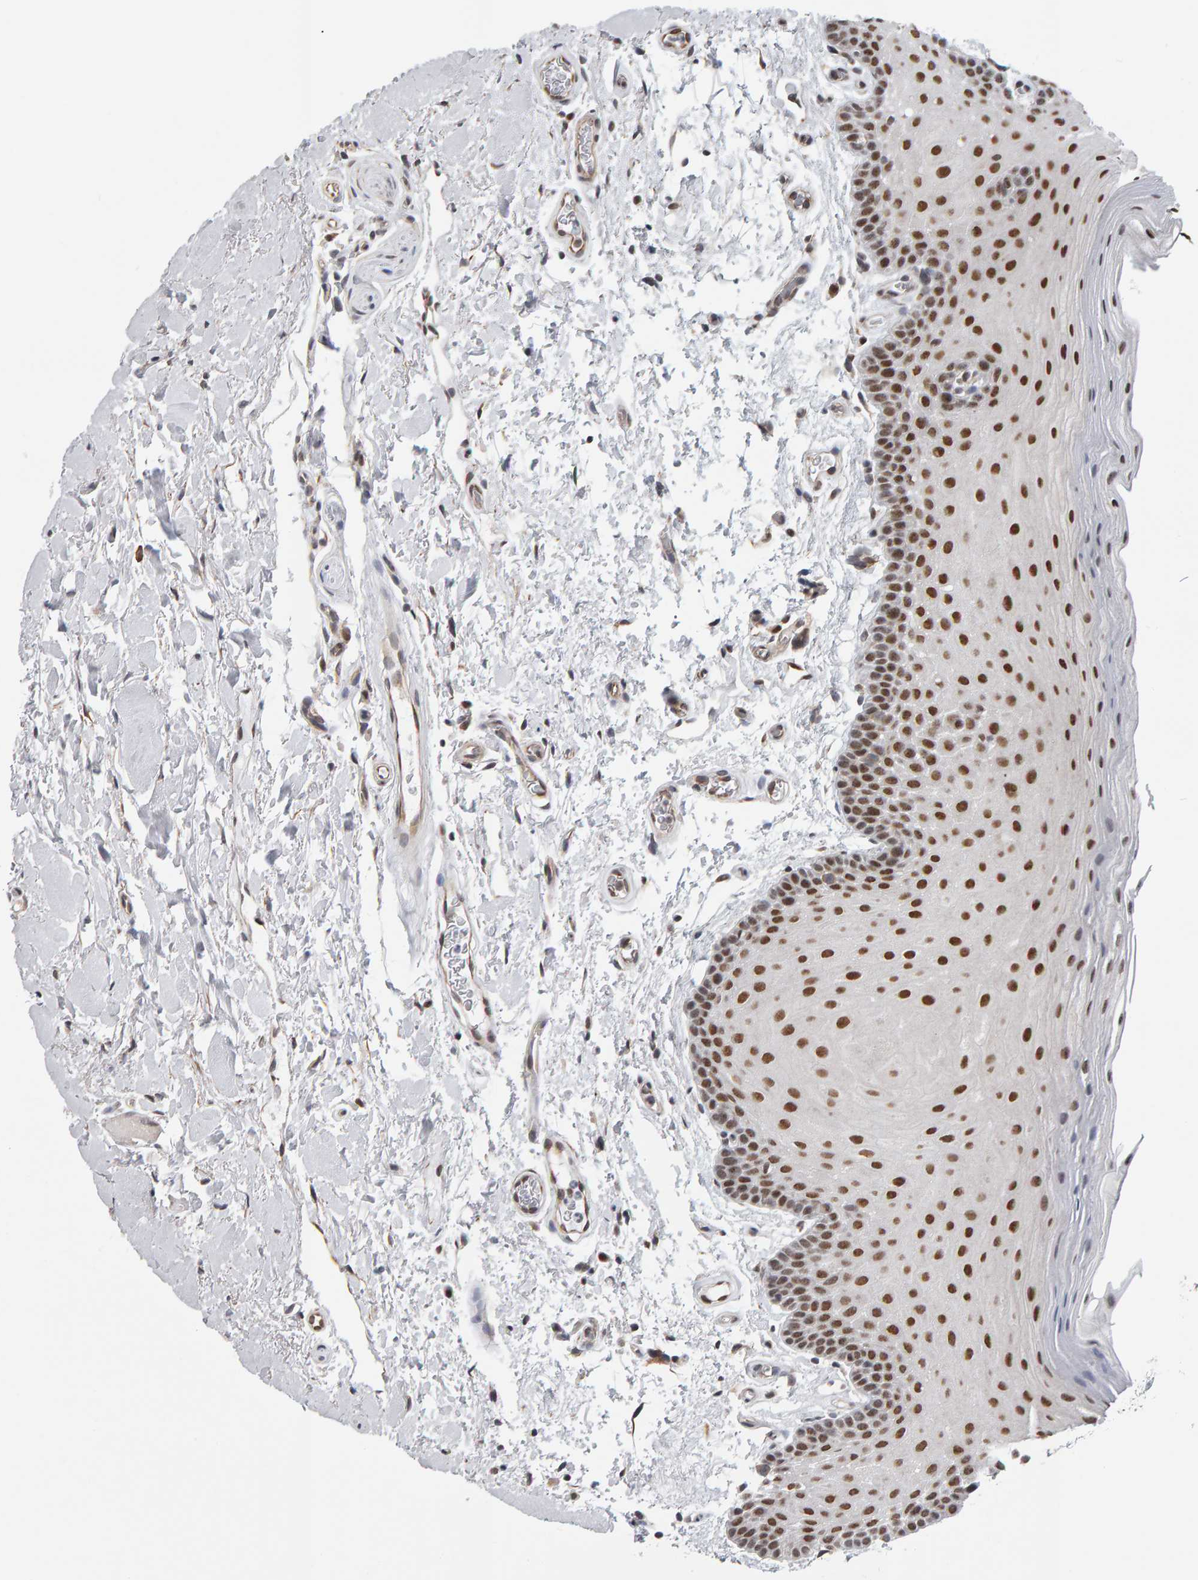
{"staining": {"intensity": "strong", "quantity": ">75%", "location": "nuclear"}, "tissue": "oral mucosa", "cell_type": "Squamous epithelial cells", "image_type": "normal", "snomed": [{"axis": "morphology", "description": "Normal tissue, NOS"}, {"axis": "topography", "description": "Oral tissue"}], "caption": "High-power microscopy captured an IHC photomicrograph of normal oral mucosa, revealing strong nuclear expression in approximately >75% of squamous epithelial cells.", "gene": "ATF7IP", "patient": {"sex": "male", "age": 62}}